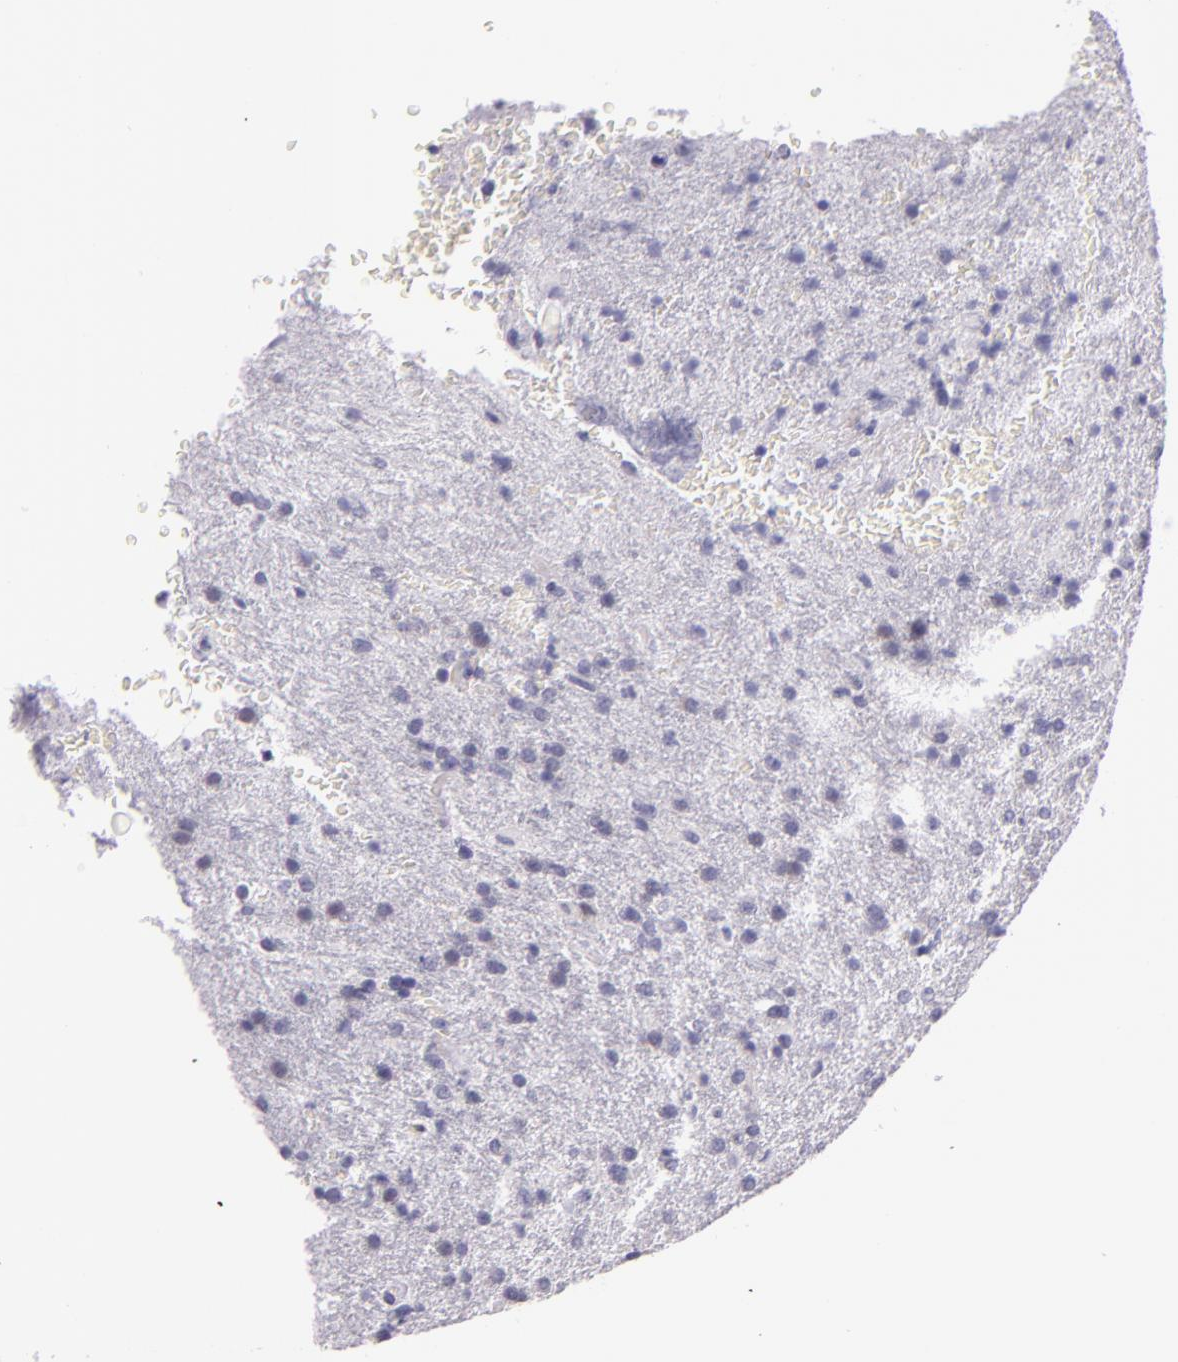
{"staining": {"intensity": "negative", "quantity": "none", "location": "none"}, "tissue": "glioma", "cell_type": "Tumor cells", "image_type": "cancer", "snomed": [{"axis": "morphology", "description": "Glioma, malignant, High grade"}, {"axis": "topography", "description": "Brain"}], "caption": "An image of human malignant glioma (high-grade) is negative for staining in tumor cells. Brightfield microscopy of immunohistochemistry stained with DAB (3,3'-diaminobenzidine) (brown) and hematoxylin (blue), captured at high magnification.", "gene": "HSP90AA1", "patient": {"sex": "male", "age": 68}}